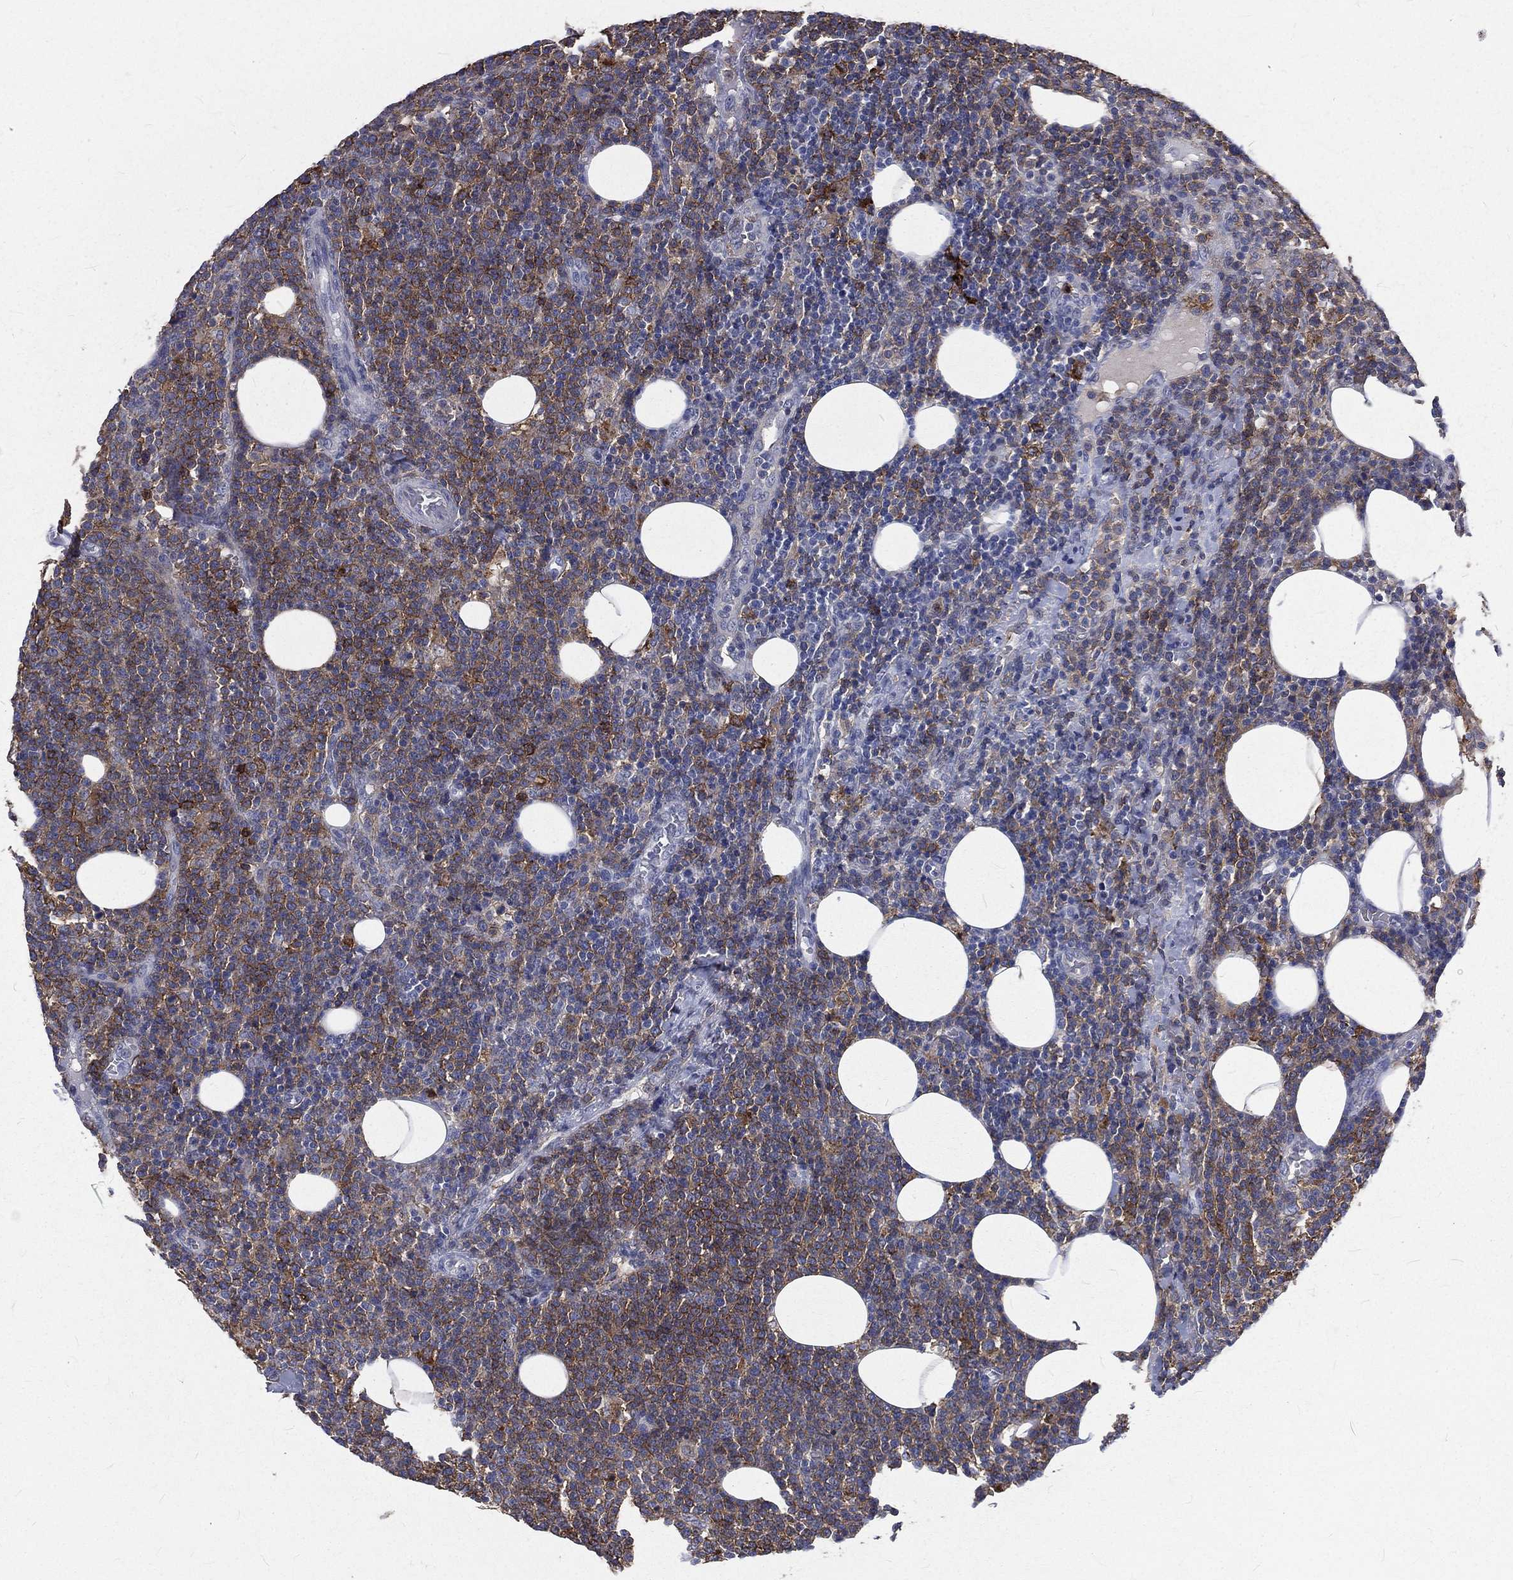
{"staining": {"intensity": "moderate", "quantity": "<25%", "location": "cytoplasmic/membranous"}, "tissue": "lymphoma", "cell_type": "Tumor cells", "image_type": "cancer", "snomed": [{"axis": "morphology", "description": "Malignant lymphoma, non-Hodgkin's type, High grade"}, {"axis": "topography", "description": "Lymph node"}], "caption": "Protein analysis of malignant lymphoma, non-Hodgkin's type (high-grade) tissue shows moderate cytoplasmic/membranous positivity in about <25% of tumor cells.", "gene": "BASP1", "patient": {"sex": "male", "age": 61}}